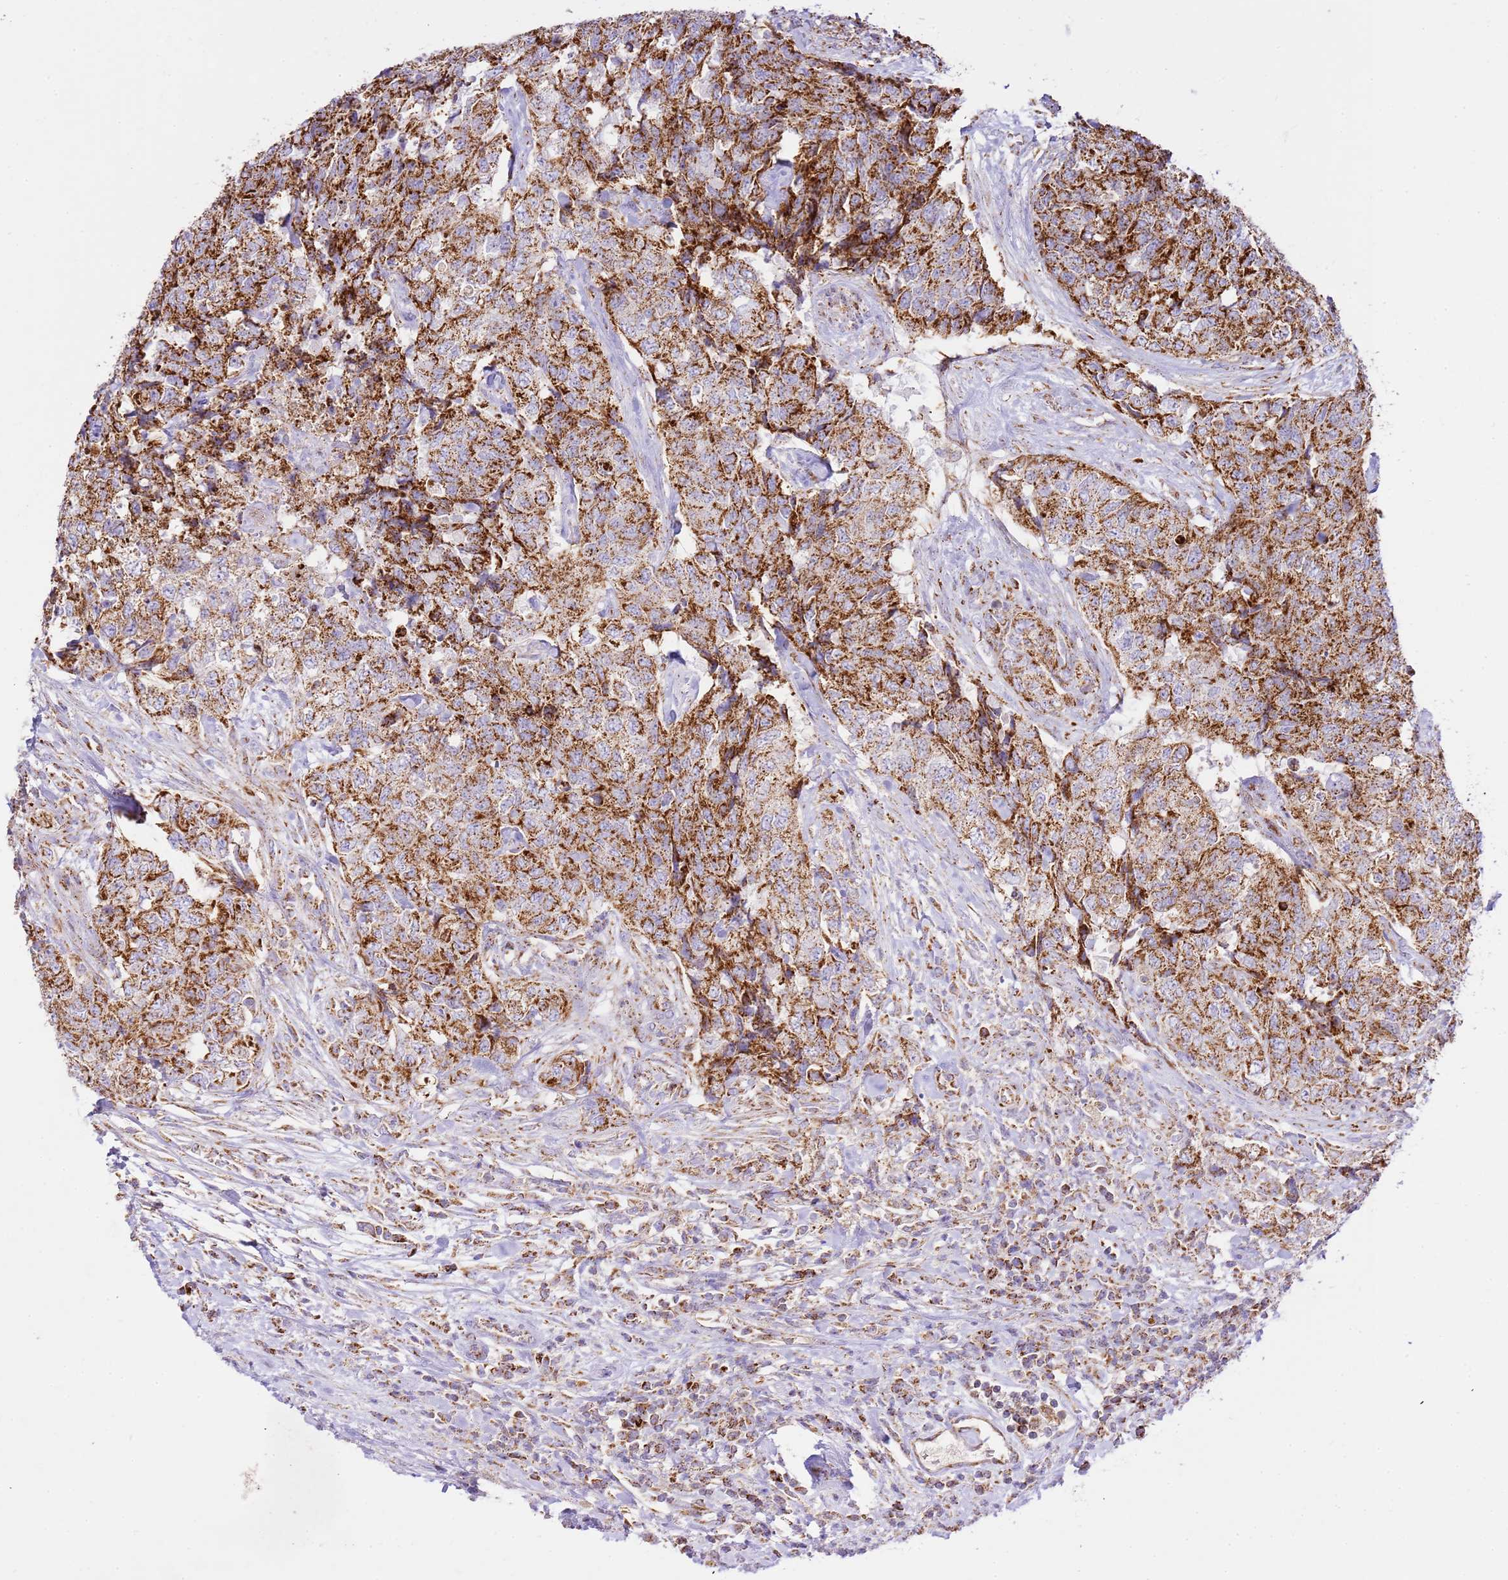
{"staining": {"intensity": "strong", "quantity": ">75%", "location": "cytoplasmic/membranous"}, "tissue": "urothelial cancer", "cell_type": "Tumor cells", "image_type": "cancer", "snomed": [{"axis": "morphology", "description": "Urothelial carcinoma, High grade"}, {"axis": "topography", "description": "Urinary bladder"}], "caption": "High-power microscopy captured an immunohistochemistry photomicrograph of urothelial carcinoma (high-grade), revealing strong cytoplasmic/membranous staining in approximately >75% of tumor cells.", "gene": "ZBTB39", "patient": {"sex": "female", "age": 78}}